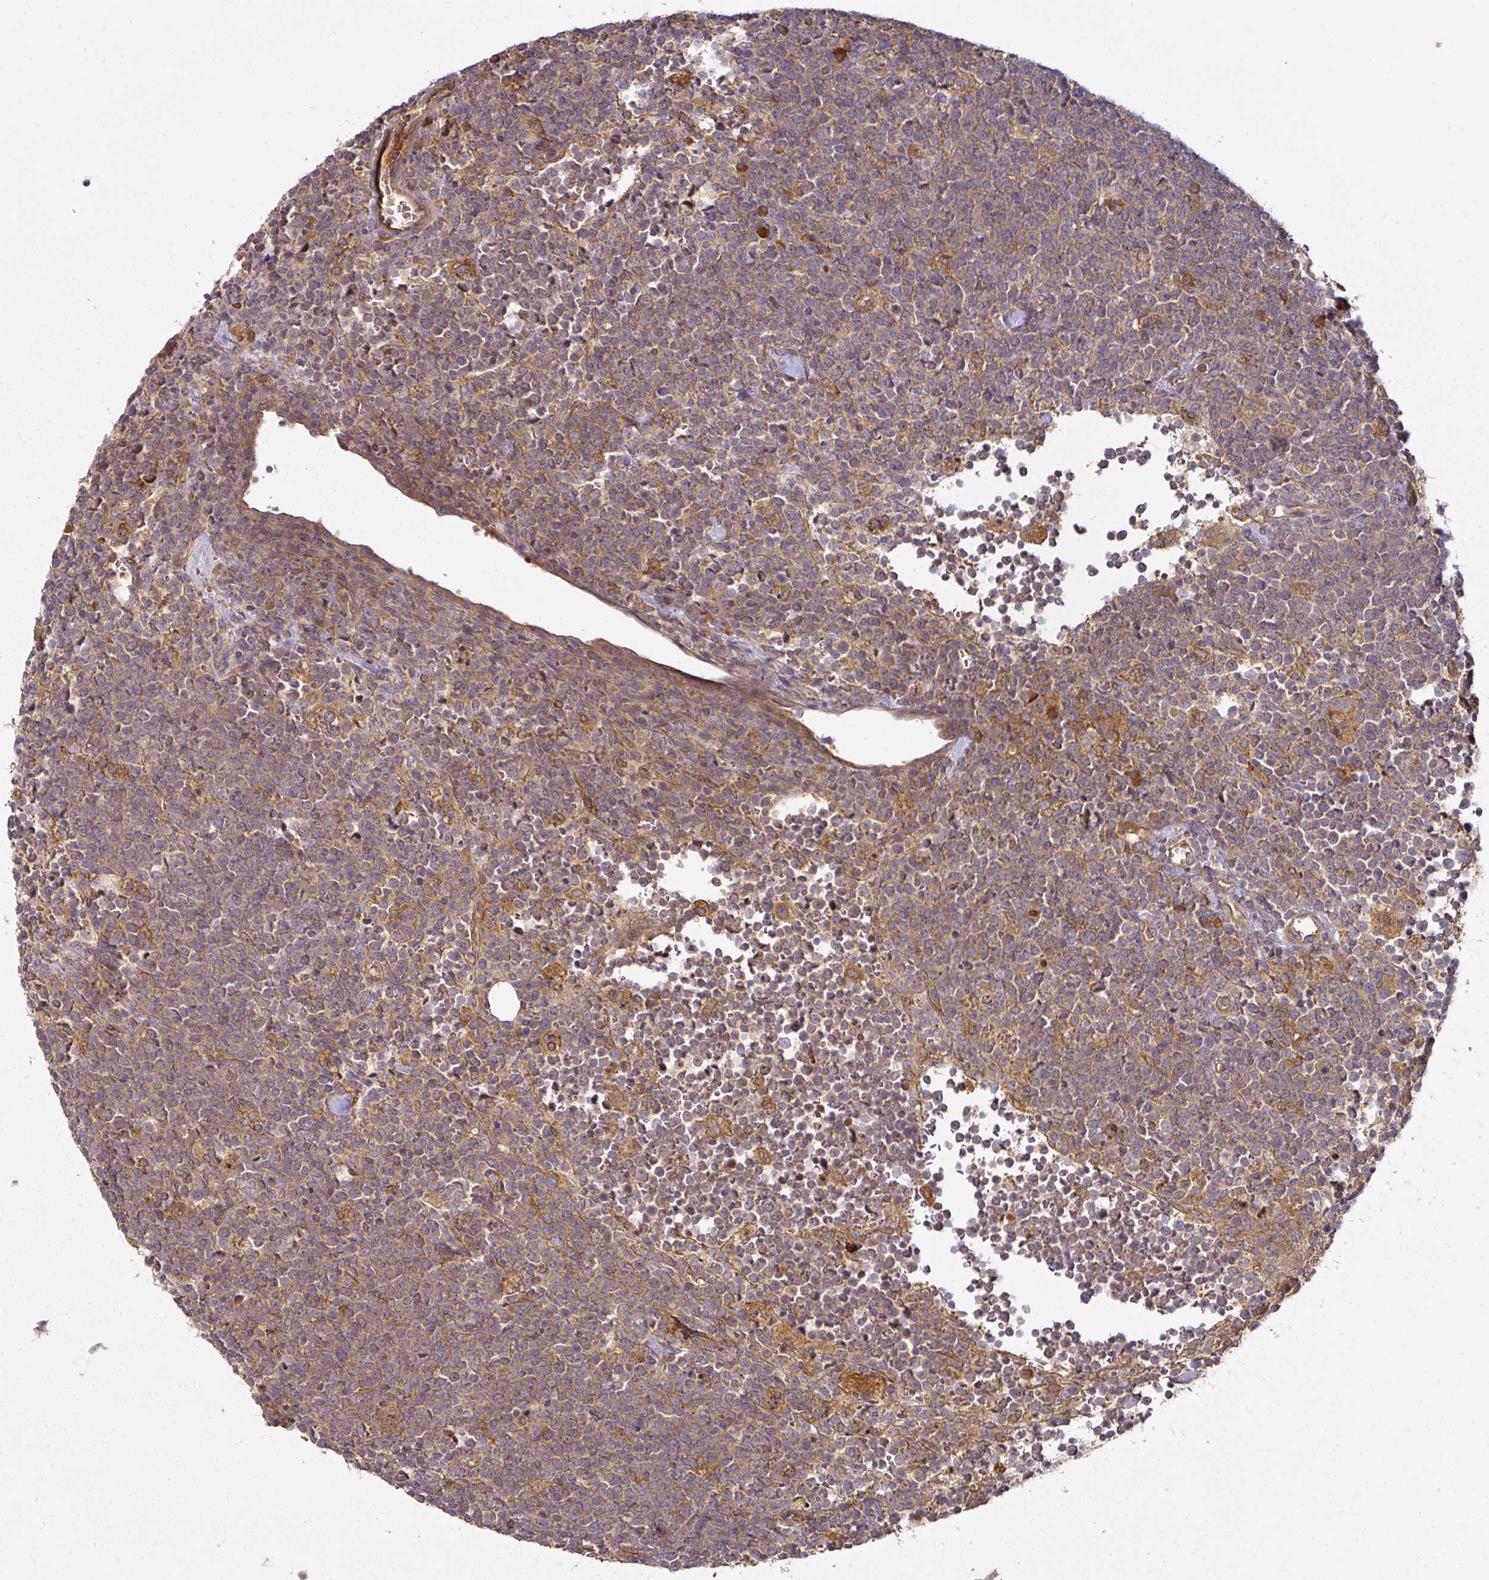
{"staining": {"intensity": "moderate", "quantity": ">75%", "location": "cytoplasmic/membranous"}, "tissue": "lymphoma", "cell_type": "Tumor cells", "image_type": "cancer", "snomed": [{"axis": "morphology", "description": "Malignant lymphoma, non-Hodgkin's type, High grade"}, {"axis": "topography", "description": "Lymph node"}], "caption": "IHC histopathology image of neoplastic tissue: human lymphoma stained using immunohistochemistry (IHC) reveals medium levels of moderate protein expression localized specifically in the cytoplasmic/membranous of tumor cells, appearing as a cytoplasmic/membranous brown color.", "gene": "CEP95", "patient": {"sex": "male", "age": 61}}